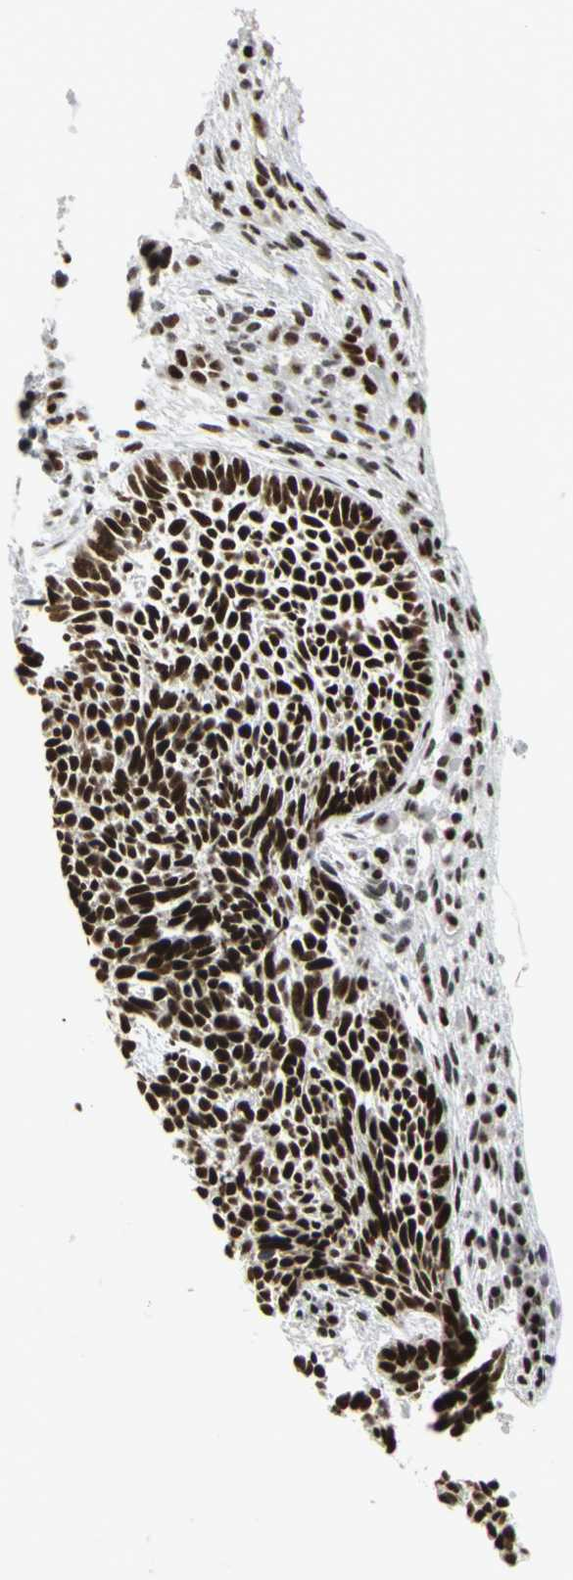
{"staining": {"intensity": "strong", "quantity": ">75%", "location": "nuclear"}, "tissue": "skin cancer", "cell_type": "Tumor cells", "image_type": "cancer", "snomed": [{"axis": "morphology", "description": "Normal tissue, NOS"}, {"axis": "morphology", "description": "Basal cell carcinoma"}, {"axis": "topography", "description": "Skin"}], "caption": "DAB immunohistochemical staining of skin cancer (basal cell carcinoma) displays strong nuclear protein expression in about >75% of tumor cells.", "gene": "SMARCA4", "patient": {"sex": "male", "age": 87}}